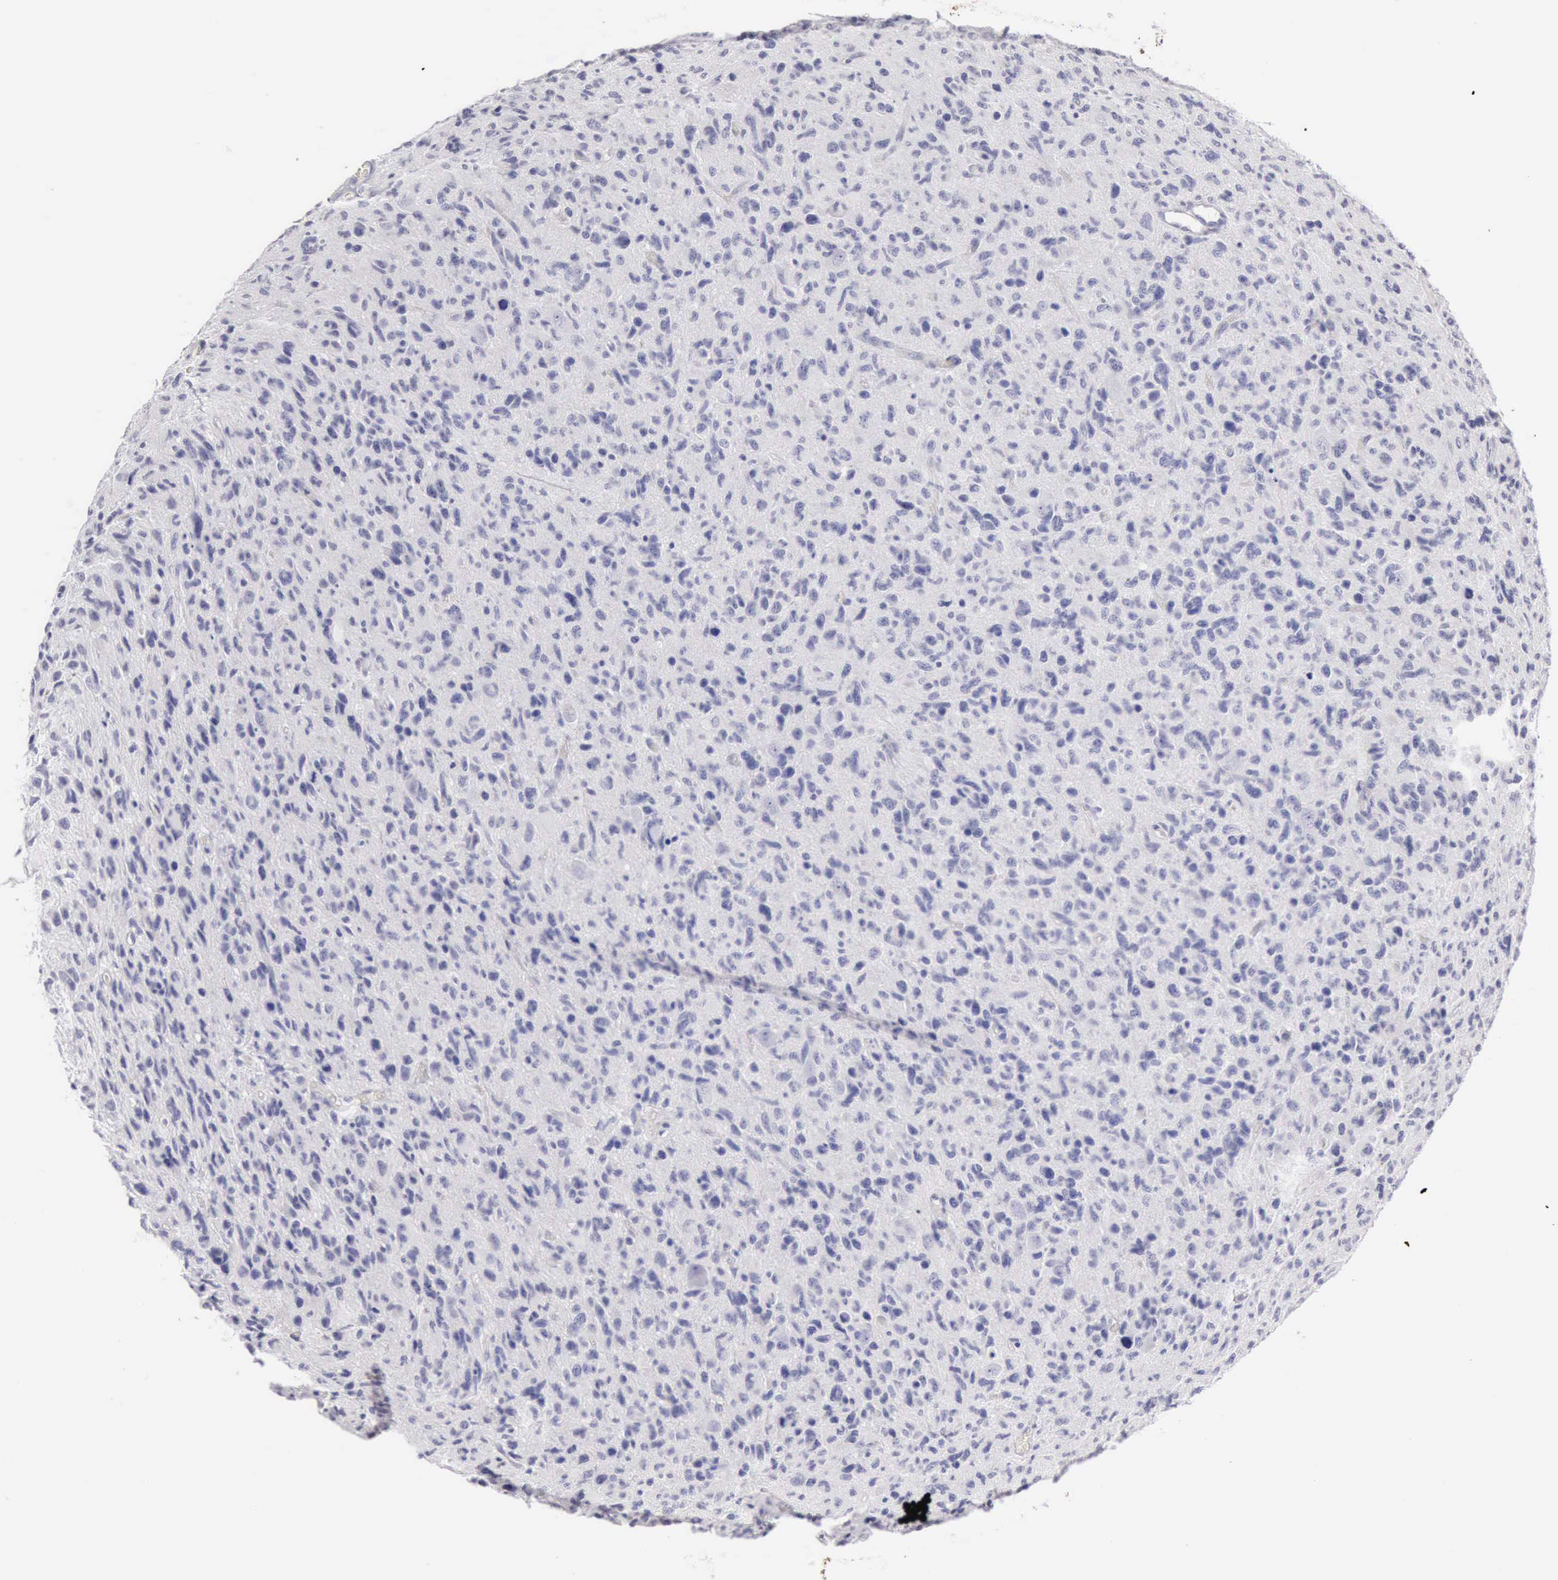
{"staining": {"intensity": "negative", "quantity": "none", "location": "none"}, "tissue": "glioma", "cell_type": "Tumor cells", "image_type": "cancer", "snomed": [{"axis": "morphology", "description": "Glioma, malignant, High grade"}, {"axis": "topography", "description": "Brain"}], "caption": "Image shows no protein positivity in tumor cells of high-grade glioma (malignant) tissue. (DAB (3,3'-diaminobenzidine) IHC, high magnification).", "gene": "KRT10", "patient": {"sex": "female", "age": 60}}